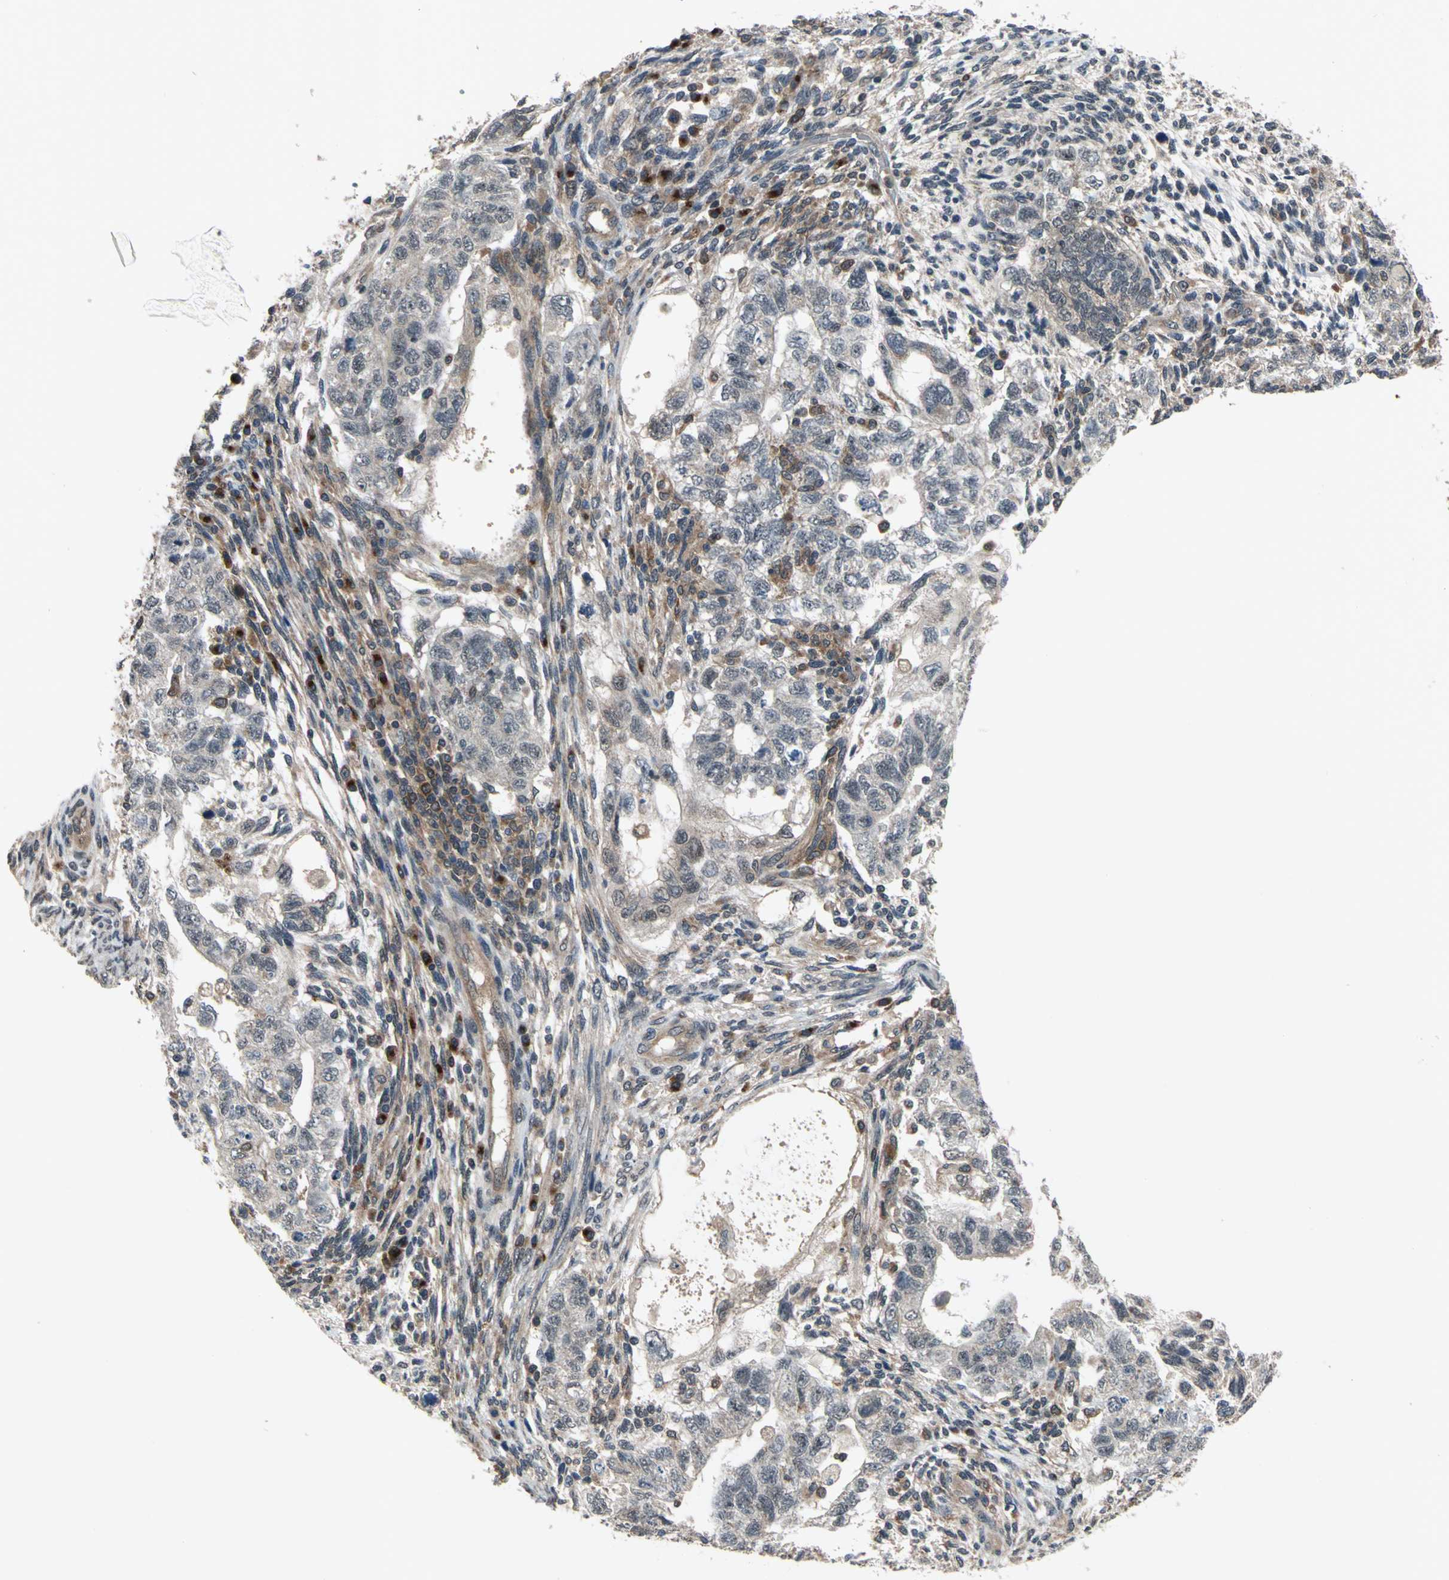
{"staining": {"intensity": "weak", "quantity": ">75%", "location": "cytoplasmic/membranous"}, "tissue": "testis cancer", "cell_type": "Tumor cells", "image_type": "cancer", "snomed": [{"axis": "morphology", "description": "Normal tissue, NOS"}, {"axis": "morphology", "description": "Carcinoma, Embryonal, NOS"}, {"axis": "topography", "description": "Testis"}], "caption": "Immunohistochemical staining of testis embryonal carcinoma exhibits low levels of weak cytoplasmic/membranous expression in about >75% of tumor cells. (IHC, brightfield microscopy, high magnification).", "gene": "NFKBIE", "patient": {"sex": "male", "age": 36}}